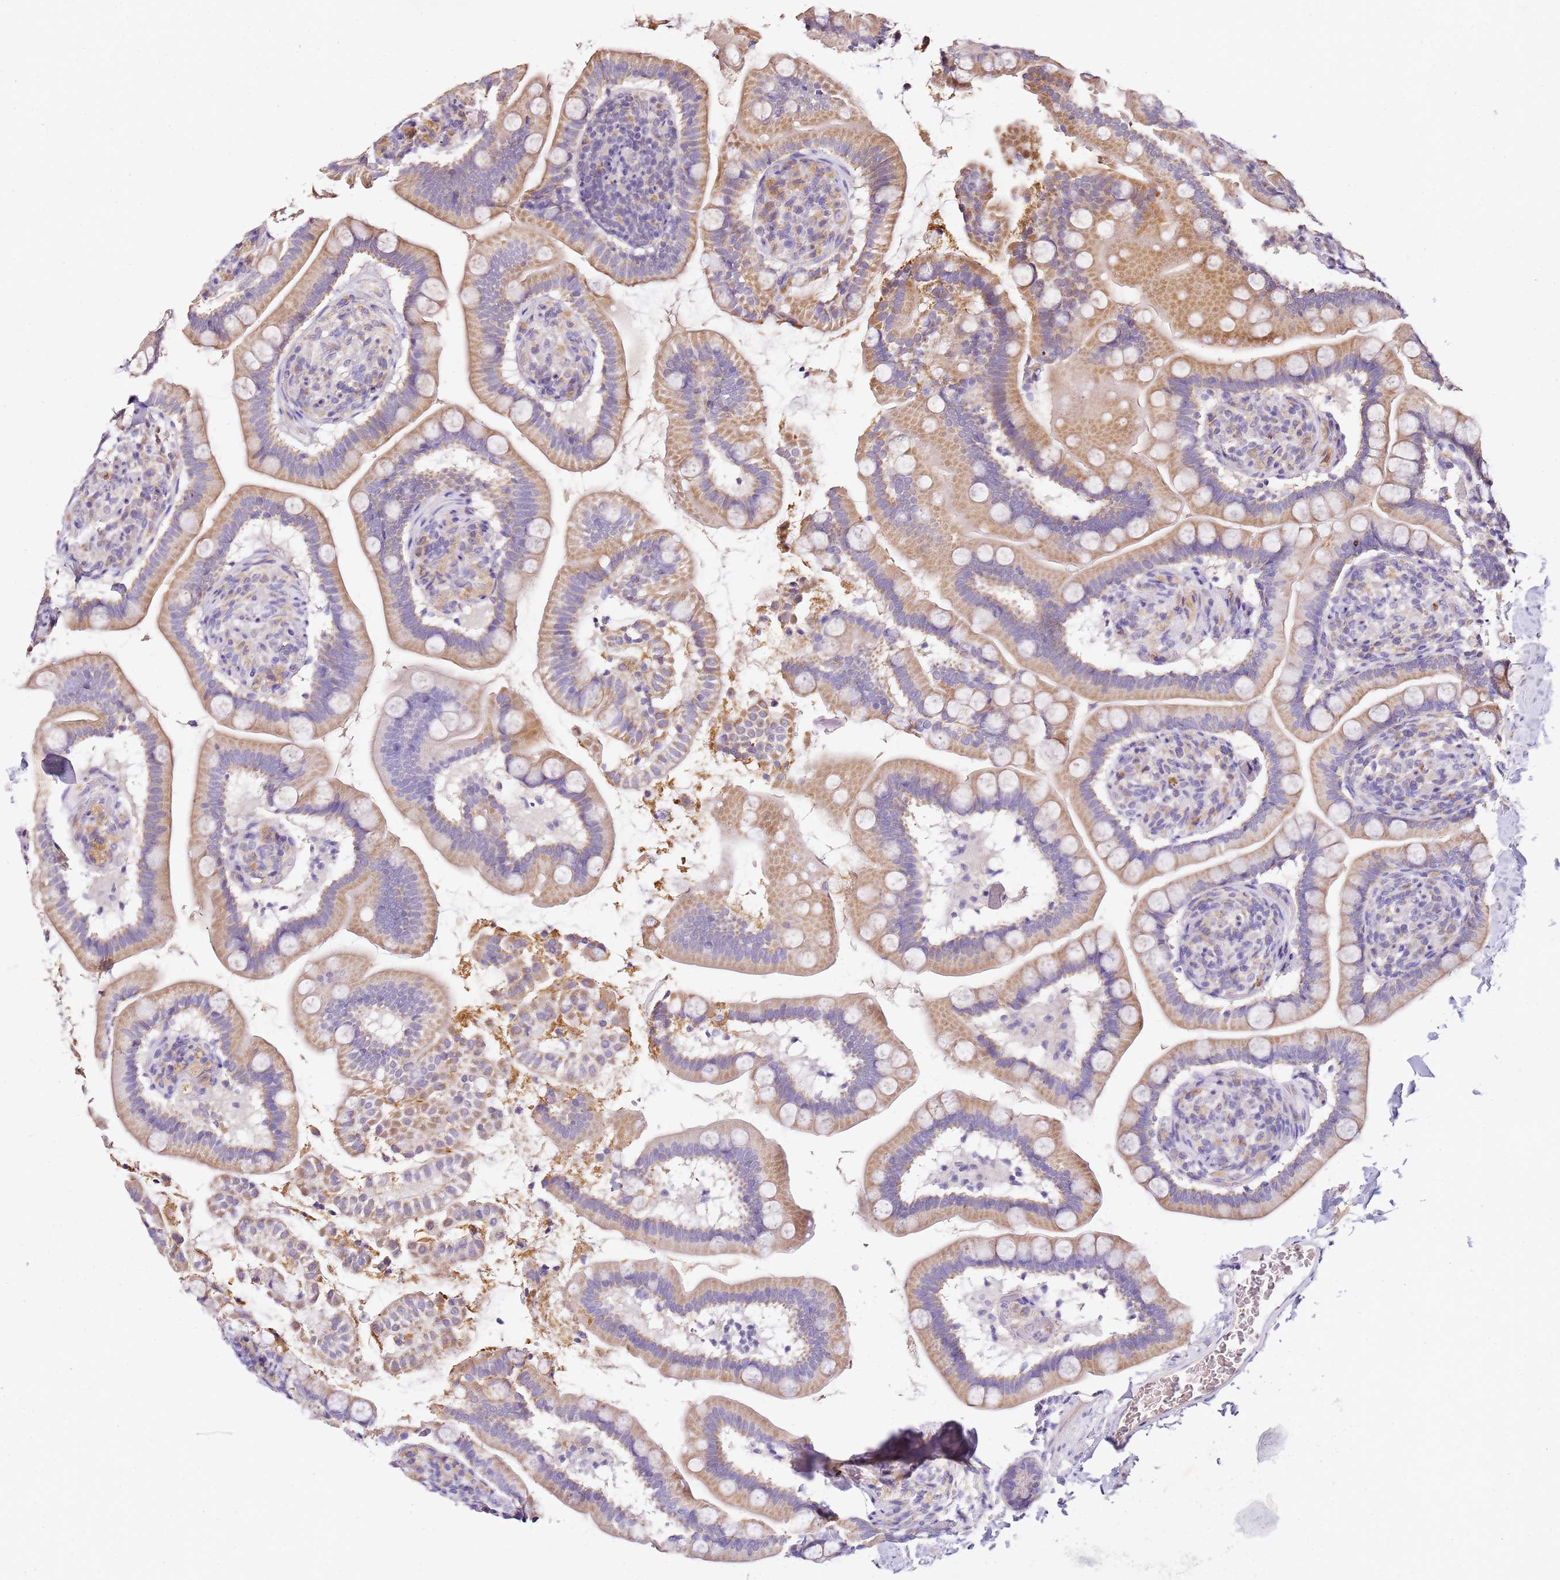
{"staining": {"intensity": "moderate", "quantity": "25%-75%", "location": "cytoplasmic/membranous"}, "tissue": "small intestine", "cell_type": "Glandular cells", "image_type": "normal", "snomed": [{"axis": "morphology", "description": "Normal tissue, NOS"}, {"axis": "topography", "description": "Small intestine"}], "caption": "This photomicrograph reveals unremarkable small intestine stained with immunohistochemistry (IHC) to label a protein in brown. The cytoplasmic/membranous of glandular cells show moderate positivity for the protein. Nuclei are counter-stained blue.", "gene": "OR2B11", "patient": {"sex": "female", "age": 64}}